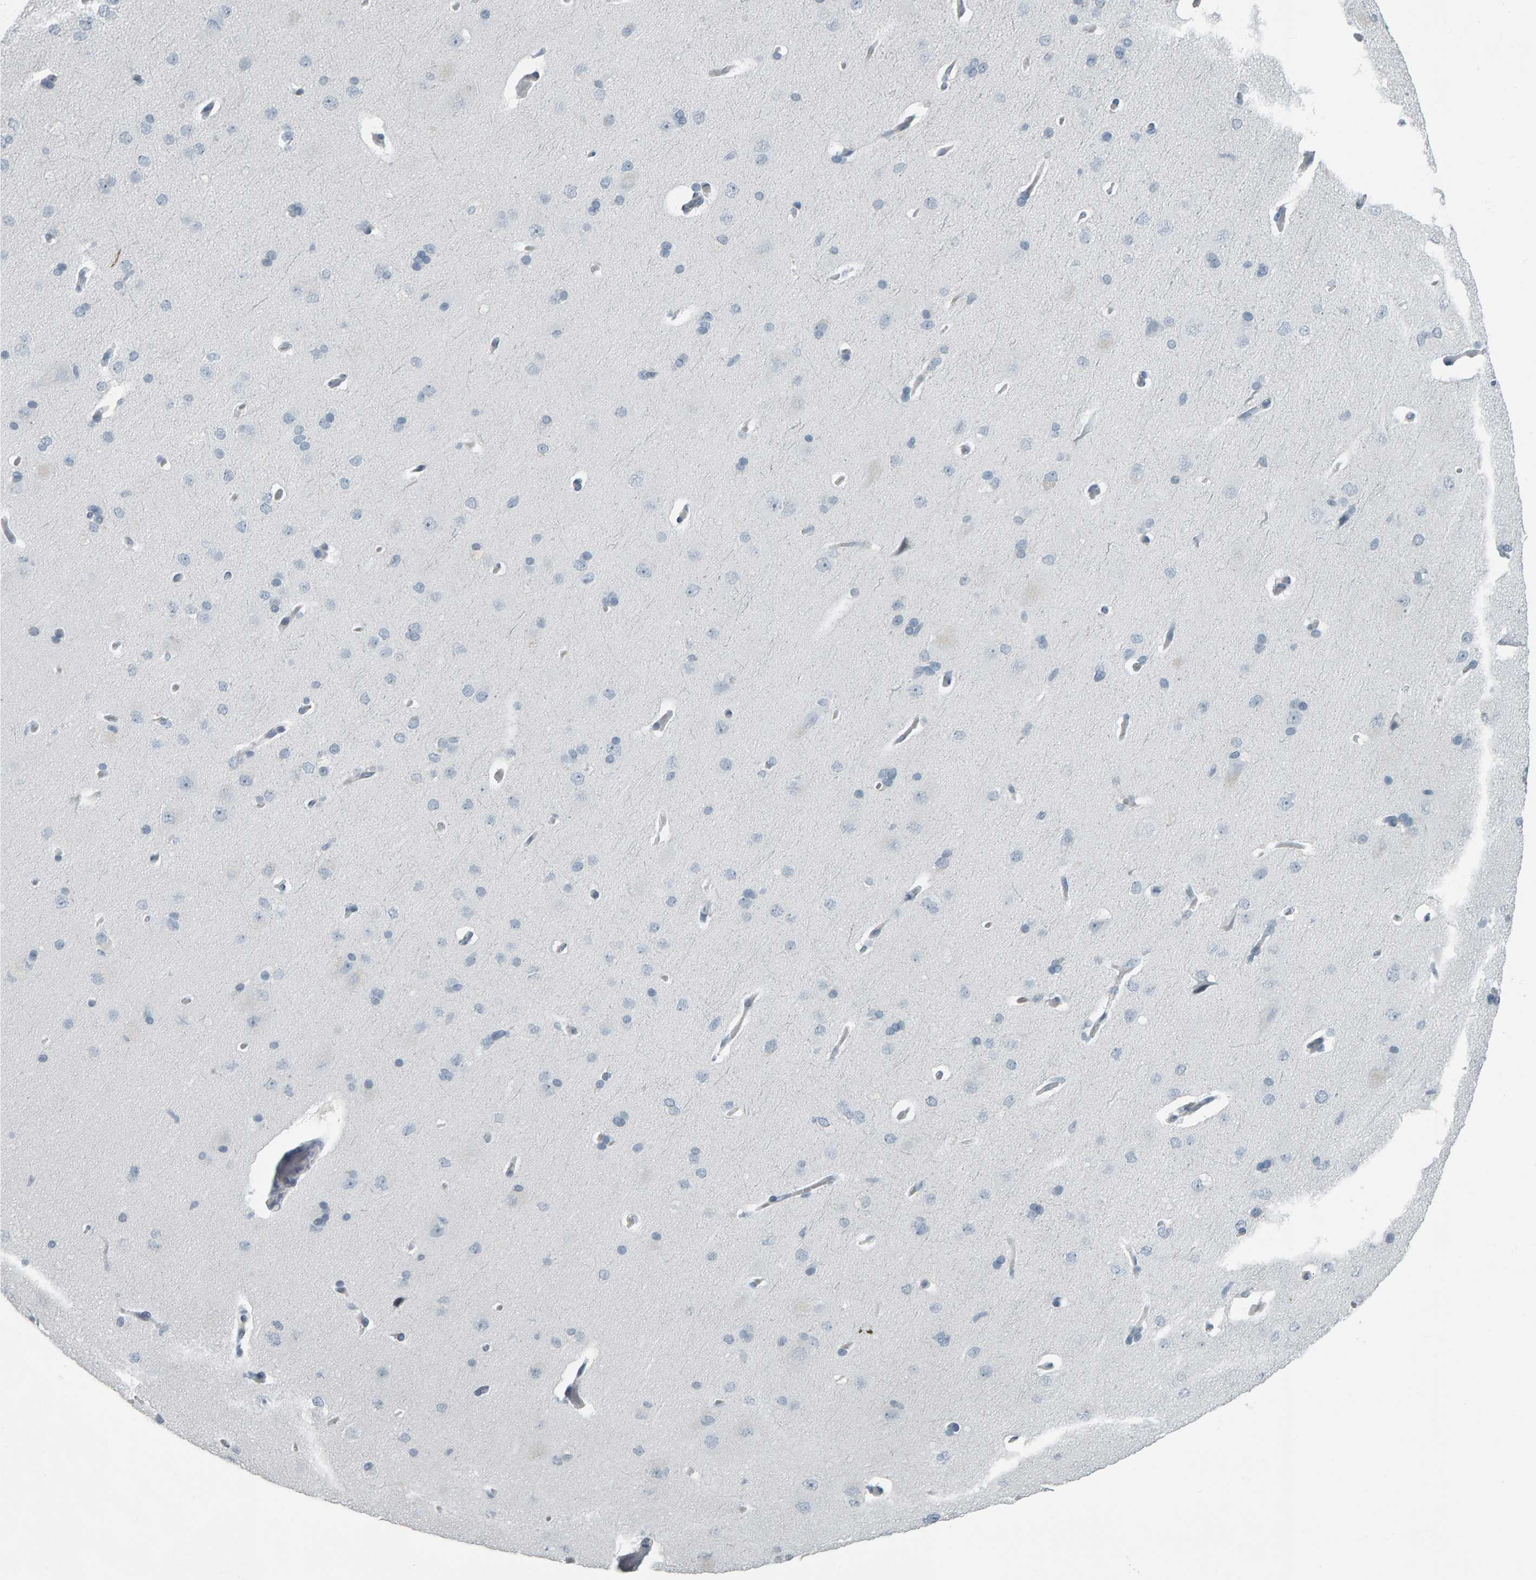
{"staining": {"intensity": "negative", "quantity": "none", "location": "none"}, "tissue": "cerebral cortex", "cell_type": "Endothelial cells", "image_type": "normal", "snomed": [{"axis": "morphology", "description": "Normal tissue, NOS"}, {"axis": "topography", "description": "Cerebral cortex"}], "caption": "Immunohistochemistry (IHC) histopathology image of benign cerebral cortex: cerebral cortex stained with DAB reveals no significant protein expression in endothelial cells.", "gene": "PYY", "patient": {"sex": "male", "age": 62}}